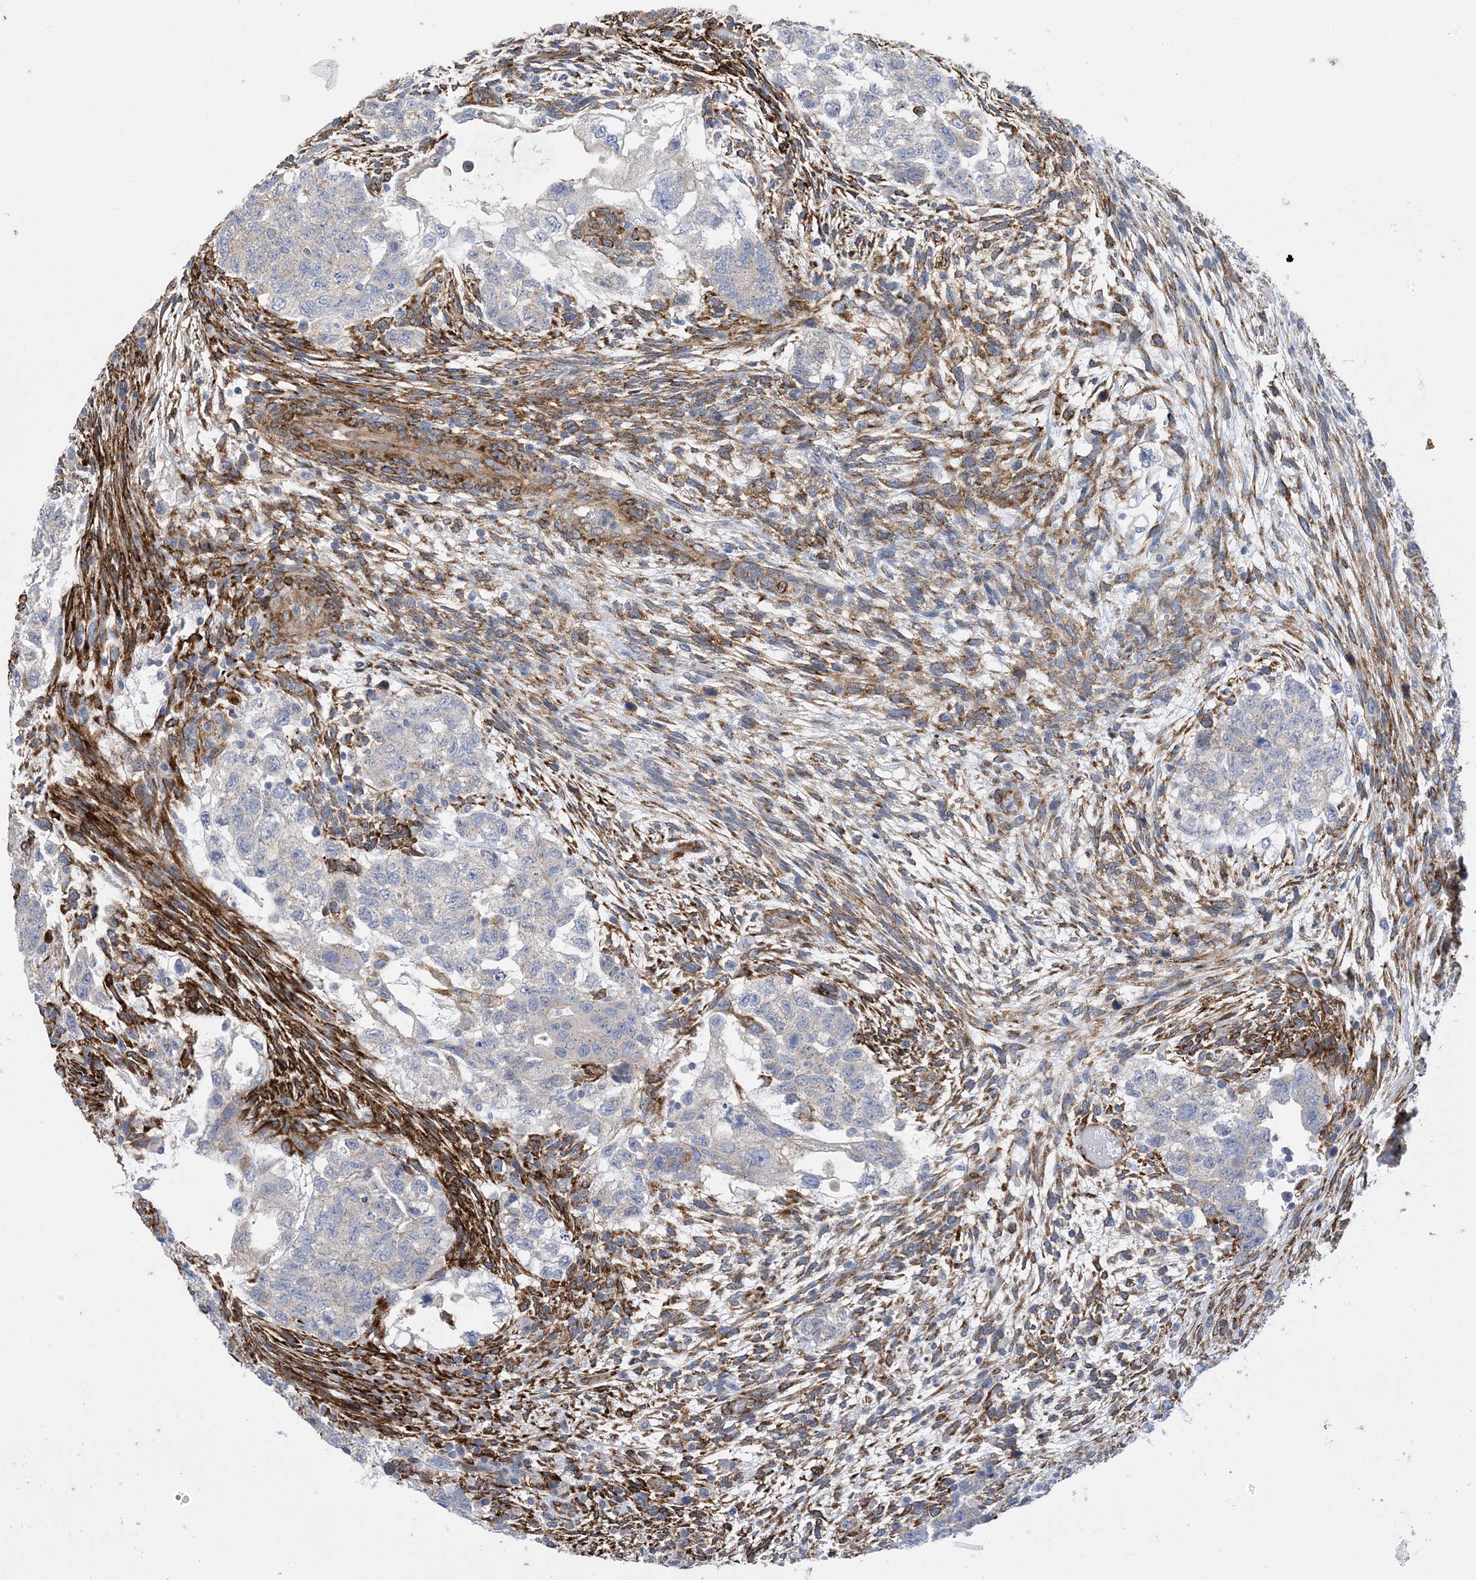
{"staining": {"intensity": "negative", "quantity": "none", "location": "none"}, "tissue": "testis cancer", "cell_type": "Tumor cells", "image_type": "cancer", "snomed": [{"axis": "morphology", "description": "Carcinoma, Embryonal, NOS"}, {"axis": "topography", "description": "Testis"}], "caption": "Tumor cells are negative for brown protein staining in embryonal carcinoma (testis). Brightfield microscopy of immunohistochemistry (IHC) stained with DAB (brown) and hematoxylin (blue), captured at high magnification.", "gene": "RBMS3", "patient": {"sex": "male", "age": 36}}